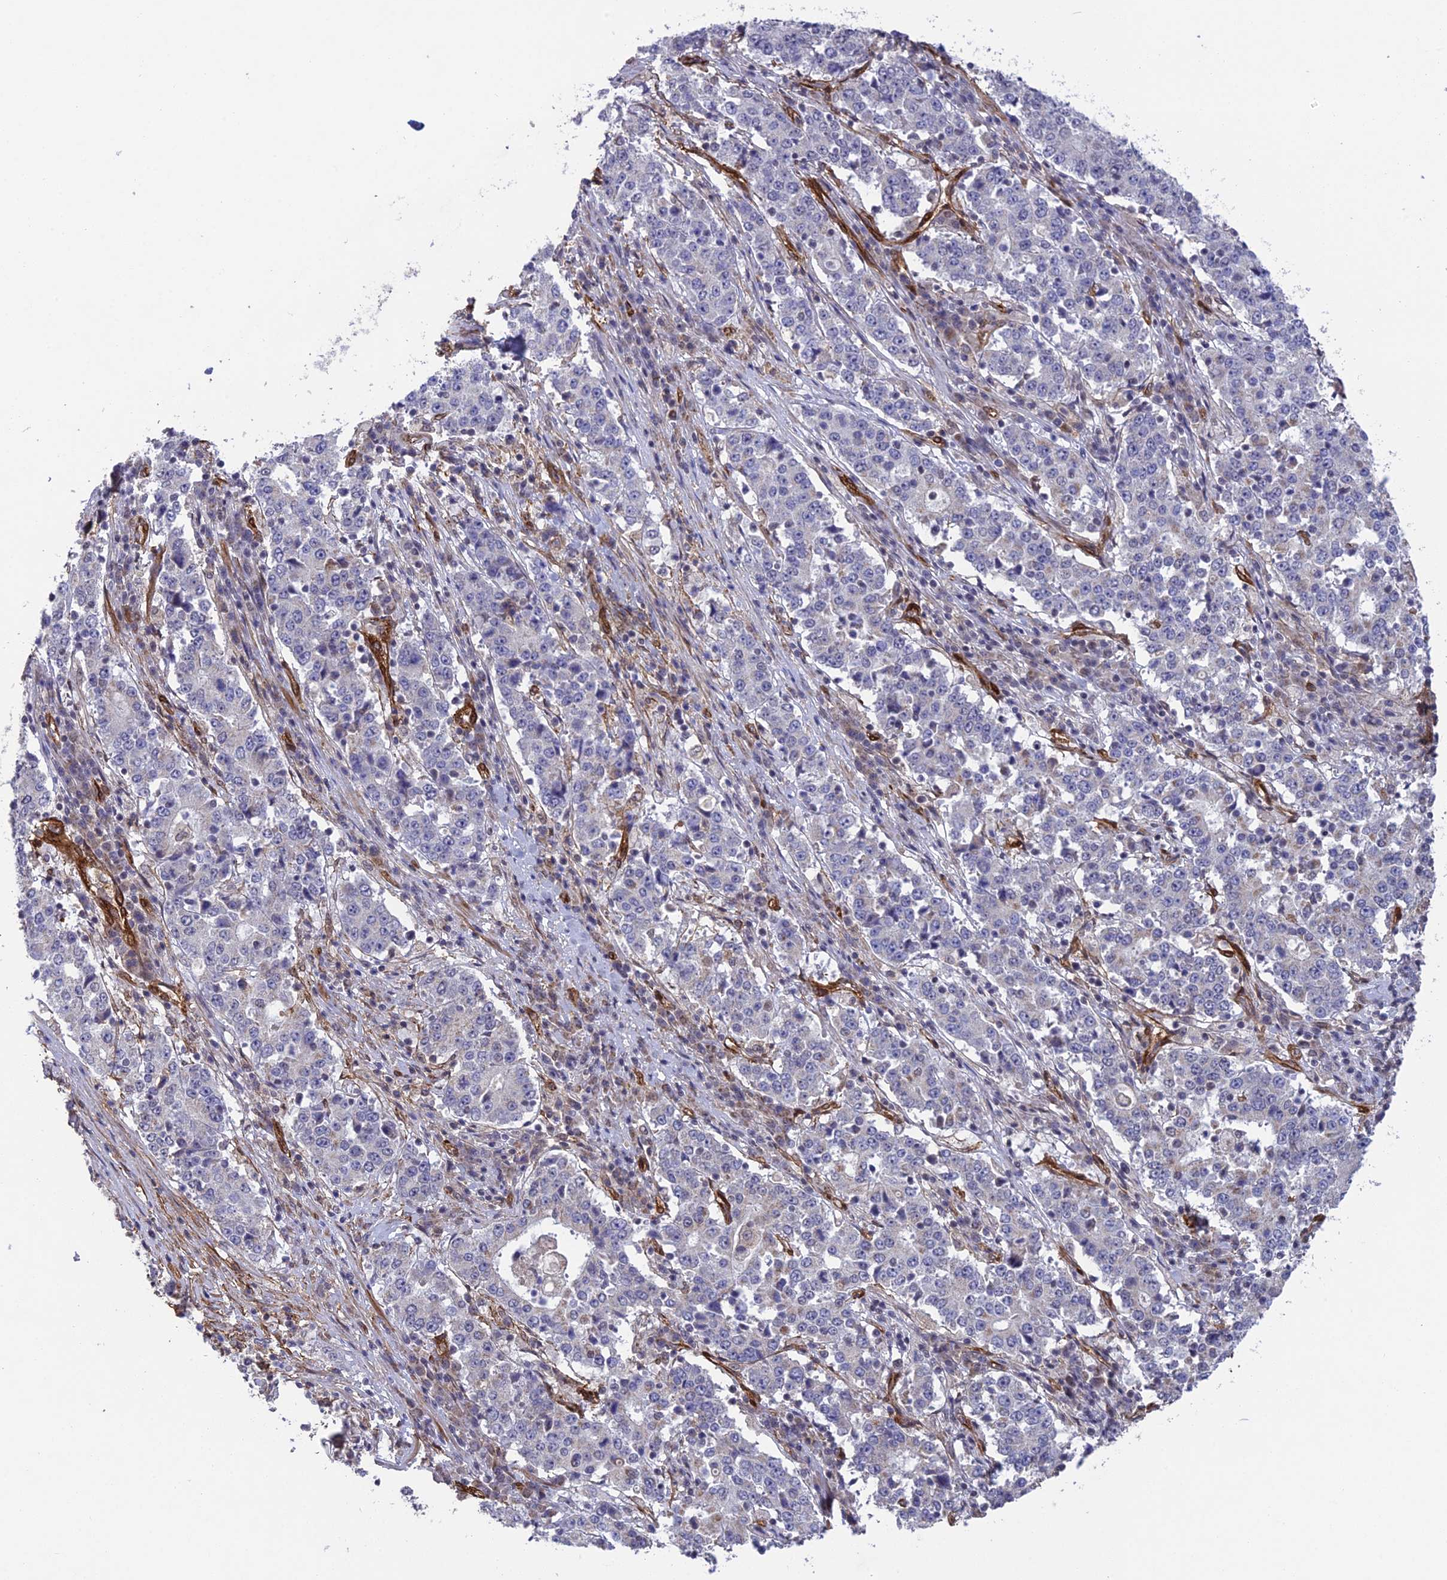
{"staining": {"intensity": "negative", "quantity": "none", "location": "none"}, "tissue": "stomach cancer", "cell_type": "Tumor cells", "image_type": "cancer", "snomed": [{"axis": "morphology", "description": "Adenocarcinoma, NOS"}, {"axis": "topography", "description": "Stomach"}], "caption": "The immunohistochemistry (IHC) histopathology image has no significant positivity in tumor cells of stomach cancer (adenocarcinoma) tissue.", "gene": "TNS1", "patient": {"sex": "male", "age": 59}}